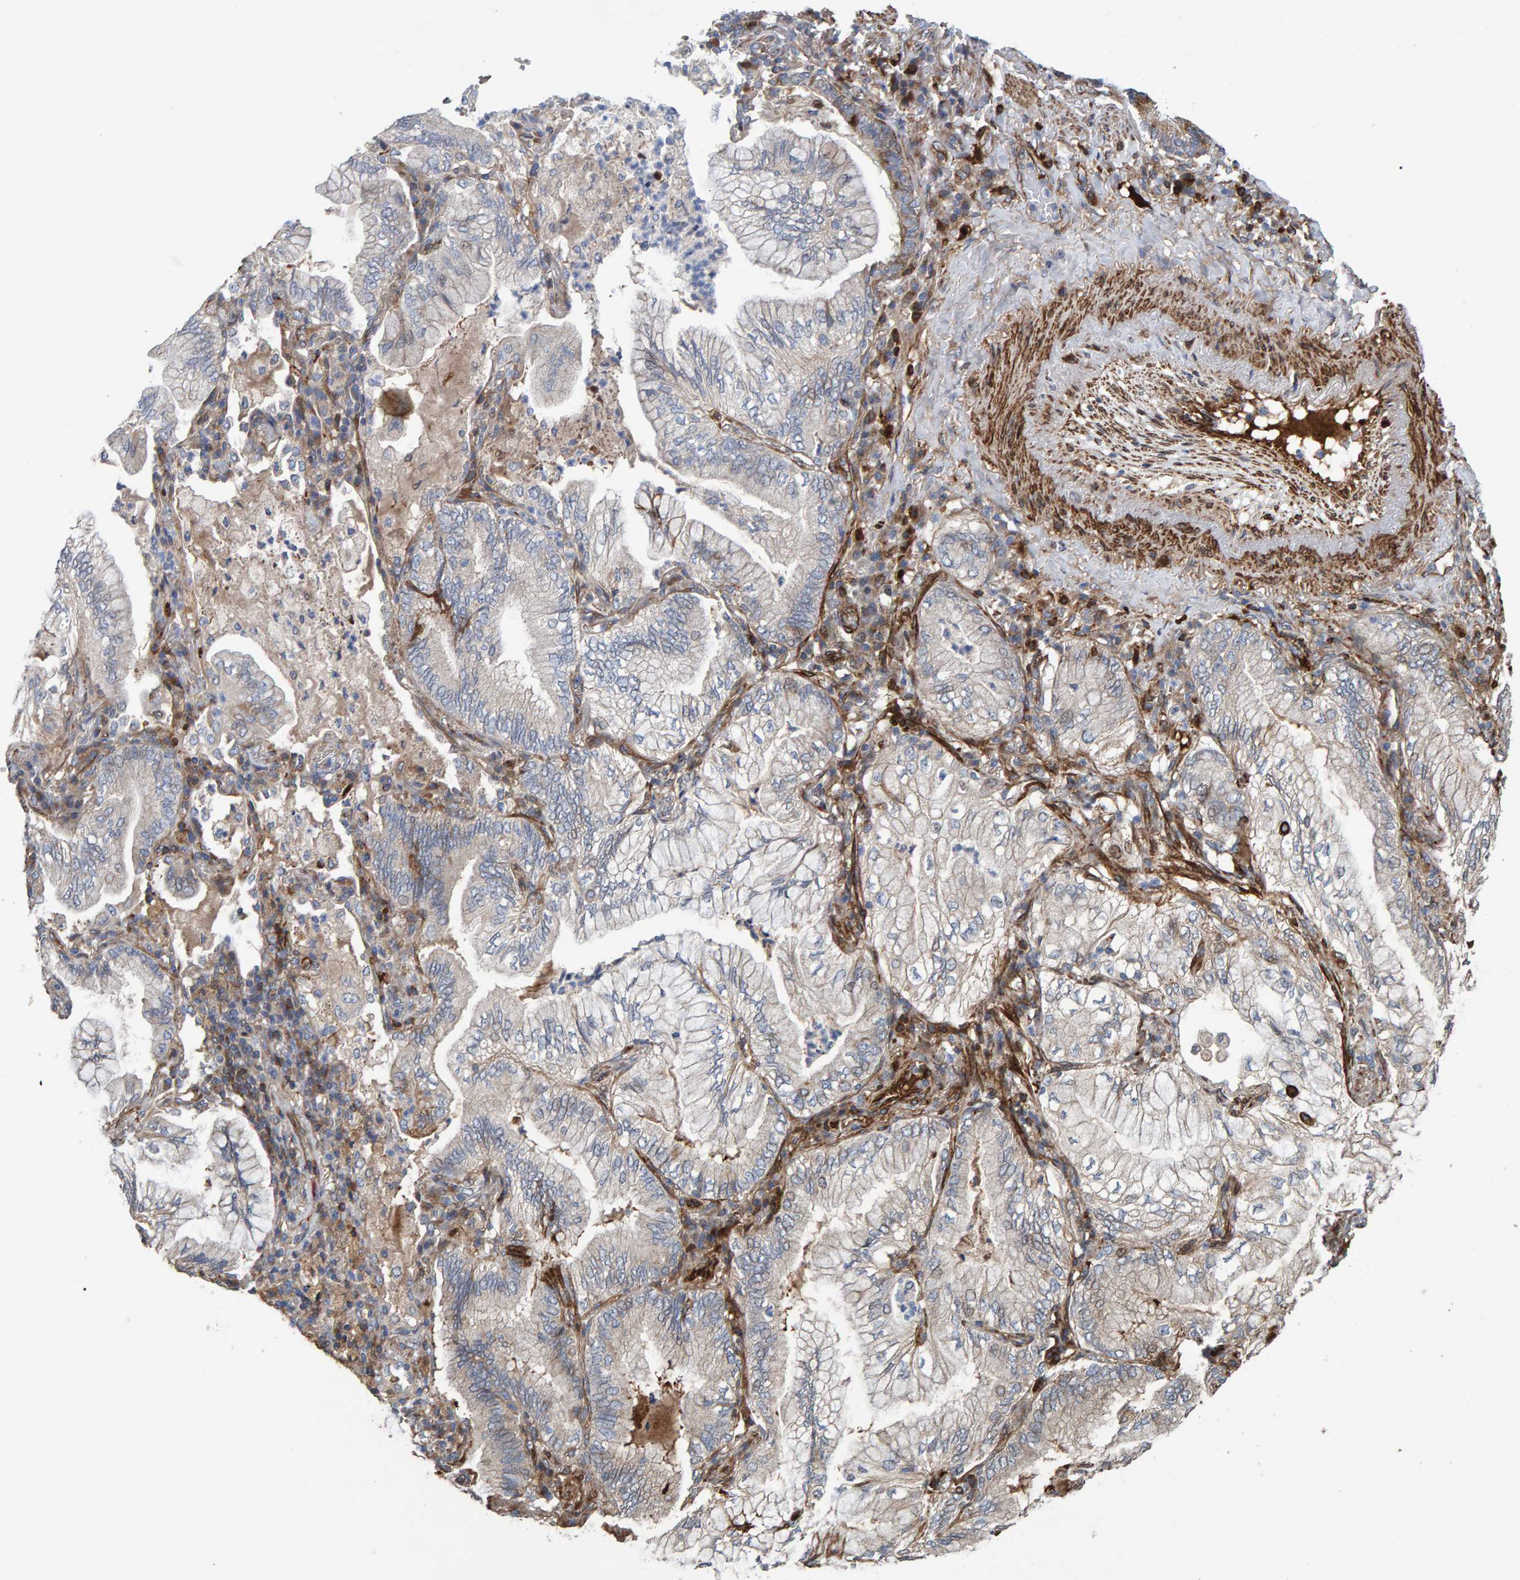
{"staining": {"intensity": "weak", "quantity": "25%-75%", "location": "cytoplasmic/membranous"}, "tissue": "lung cancer", "cell_type": "Tumor cells", "image_type": "cancer", "snomed": [{"axis": "morphology", "description": "Adenocarcinoma, NOS"}, {"axis": "topography", "description": "Lung"}], "caption": "IHC of lung cancer (adenocarcinoma) shows low levels of weak cytoplasmic/membranous staining in about 25%-75% of tumor cells. The staining is performed using DAB (3,3'-diaminobenzidine) brown chromogen to label protein expression. The nuclei are counter-stained blue using hematoxylin.", "gene": "SLIT2", "patient": {"sex": "female", "age": 70}}